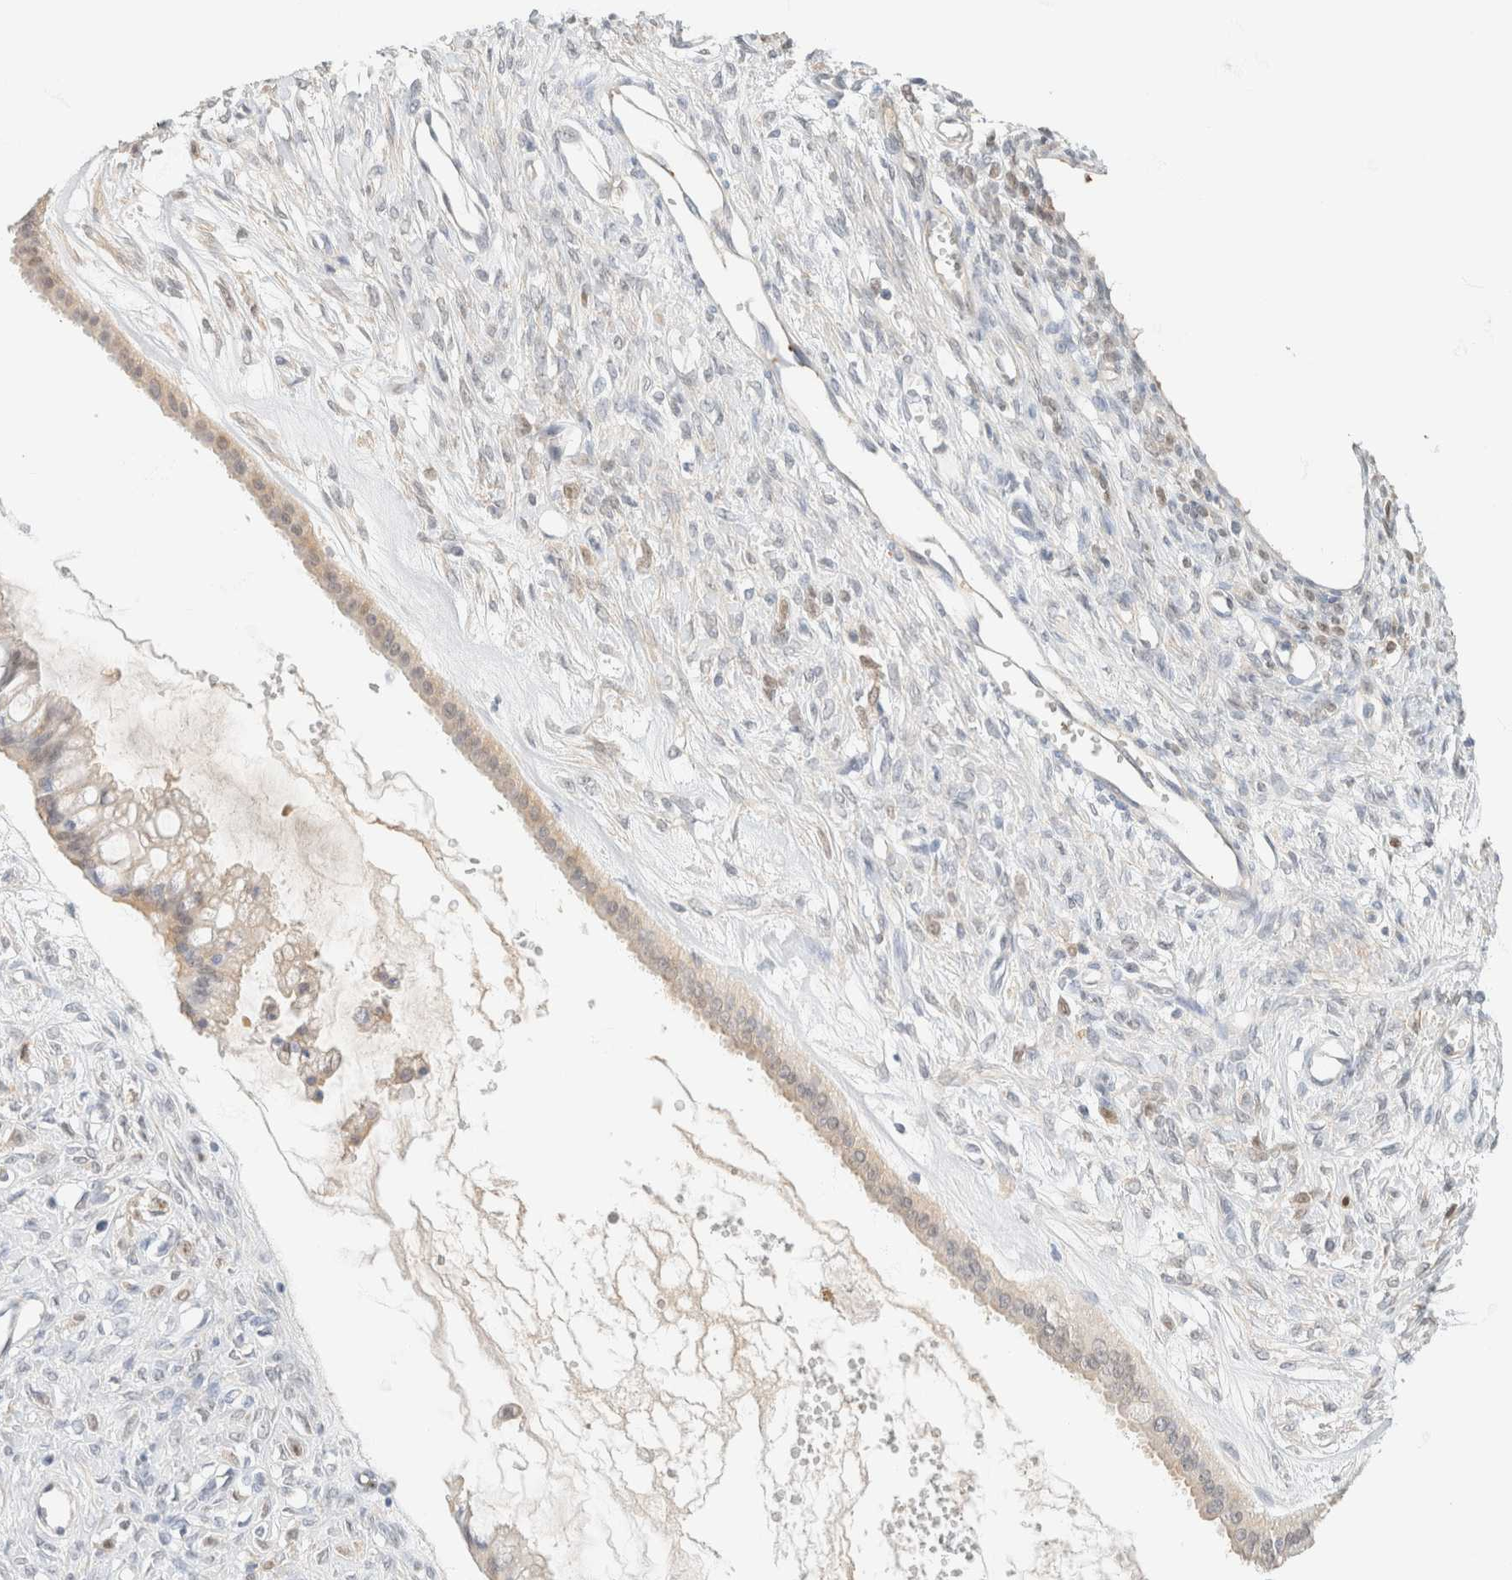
{"staining": {"intensity": "weak", "quantity": "25%-75%", "location": "cytoplasmic/membranous"}, "tissue": "ovarian cancer", "cell_type": "Tumor cells", "image_type": "cancer", "snomed": [{"axis": "morphology", "description": "Cystadenocarcinoma, mucinous, NOS"}, {"axis": "topography", "description": "Ovary"}], "caption": "Mucinous cystadenocarcinoma (ovarian) was stained to show a protein in brown. There is low levels of weak cytoplasmic/membranous staining in about 25%-75% of tumor cells.", "gene": "GPI", "patient": {"sex": "female", "age": 73}}